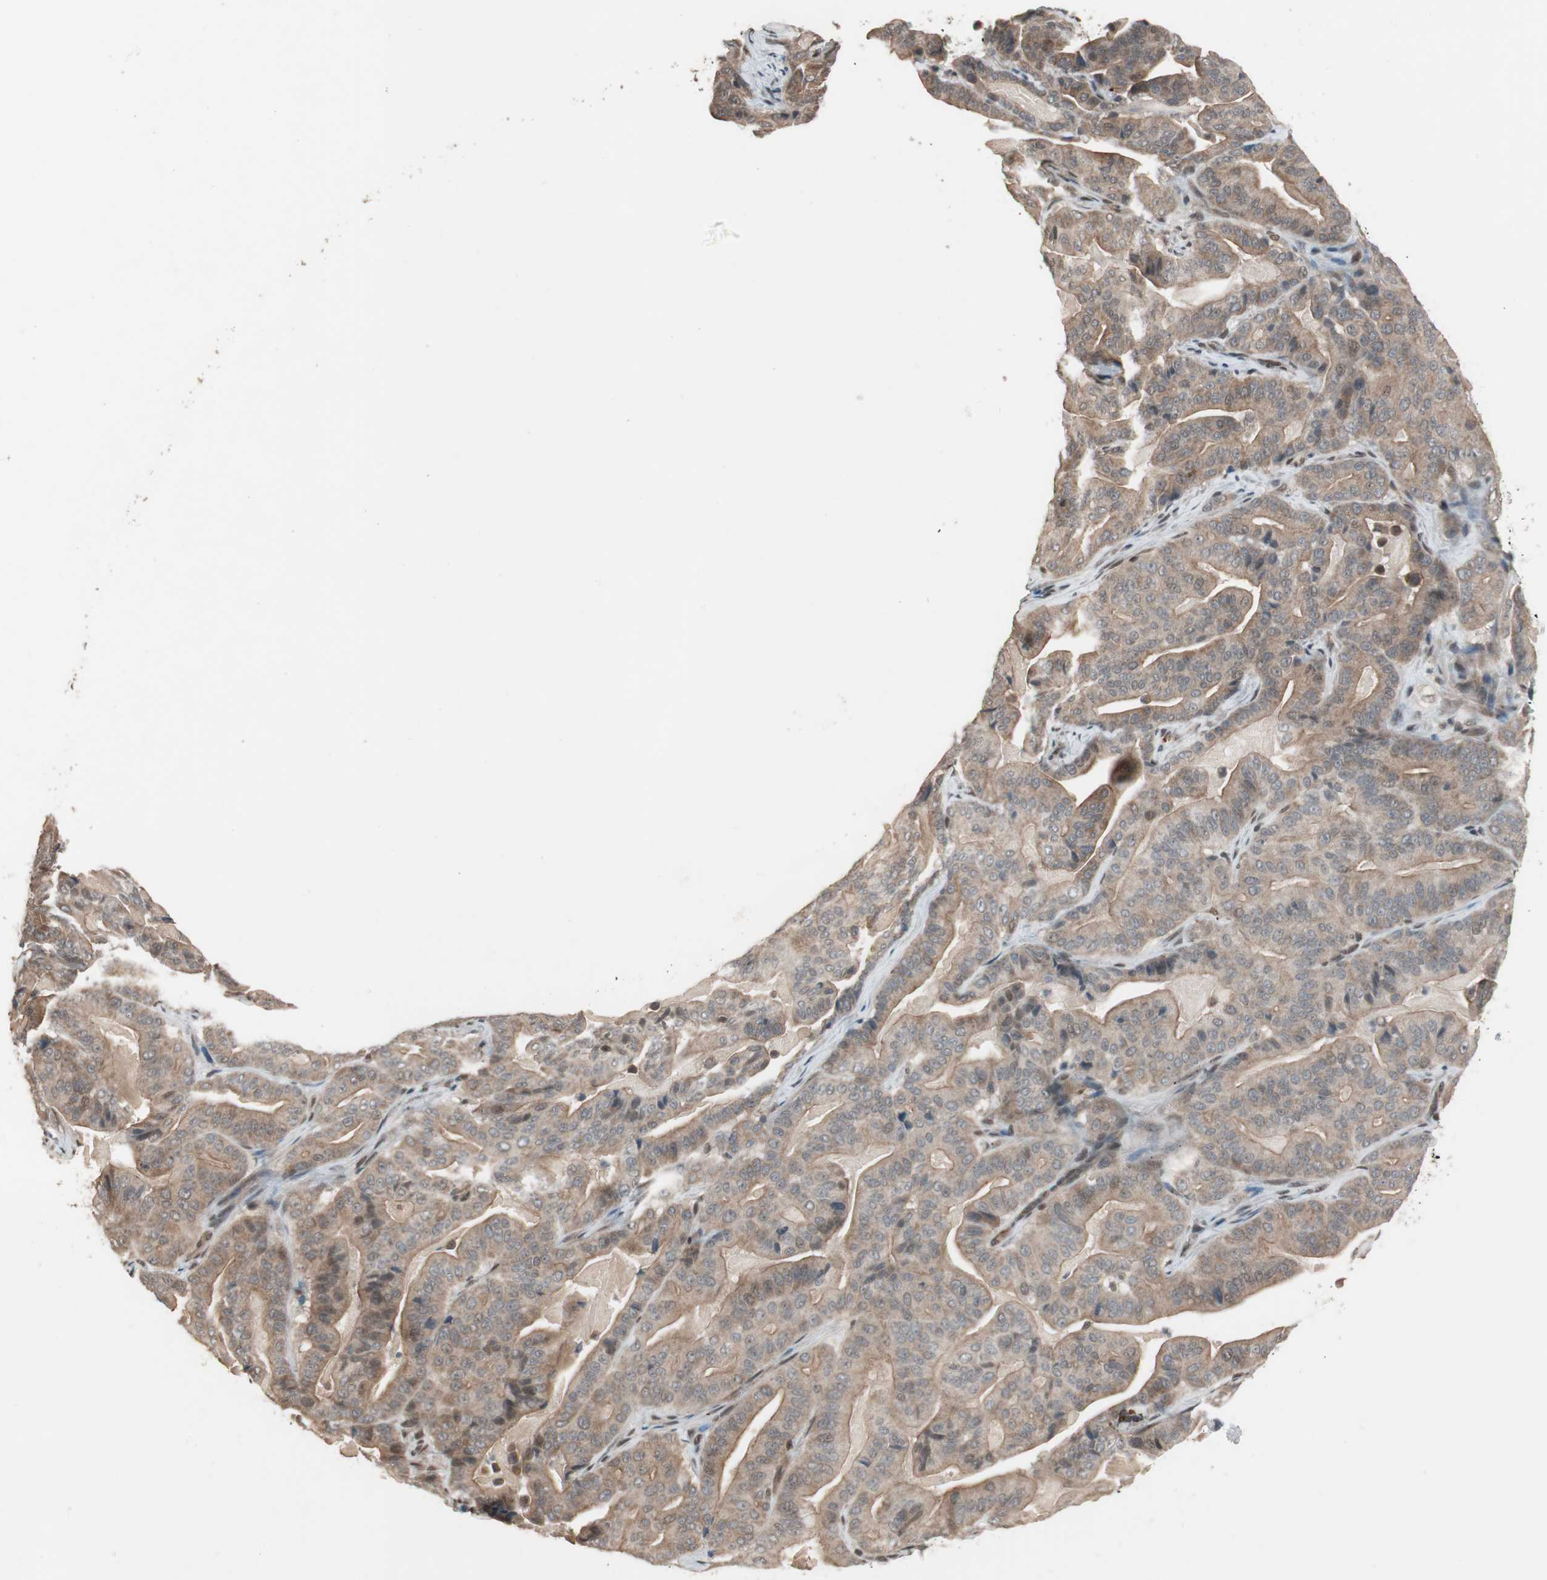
{"staining": {"intensity": "weak", "quantity": ">75%", "location": "cytoplasmic/membranous"}, "tissue": "pancreatic cancer", "cell_type": "Tumor cells", "image_type": "cancer", "snomed": [{"axis": "morphology", "description": "Adenocarcinoma, NOS"}, {"axis": "topography", "description": "Pancreas"}], "caption": "Immunohistochemistry (IHC) (DAB (3,3'-diaminobenzidine)) staining of pancreatic adenocarcinoma shows weak cytoplasmic/membranous protein staining in approximately >75% of tumor cells.", "gene": "DRAP1", "patient": {"sex": "male", "age": 63}}